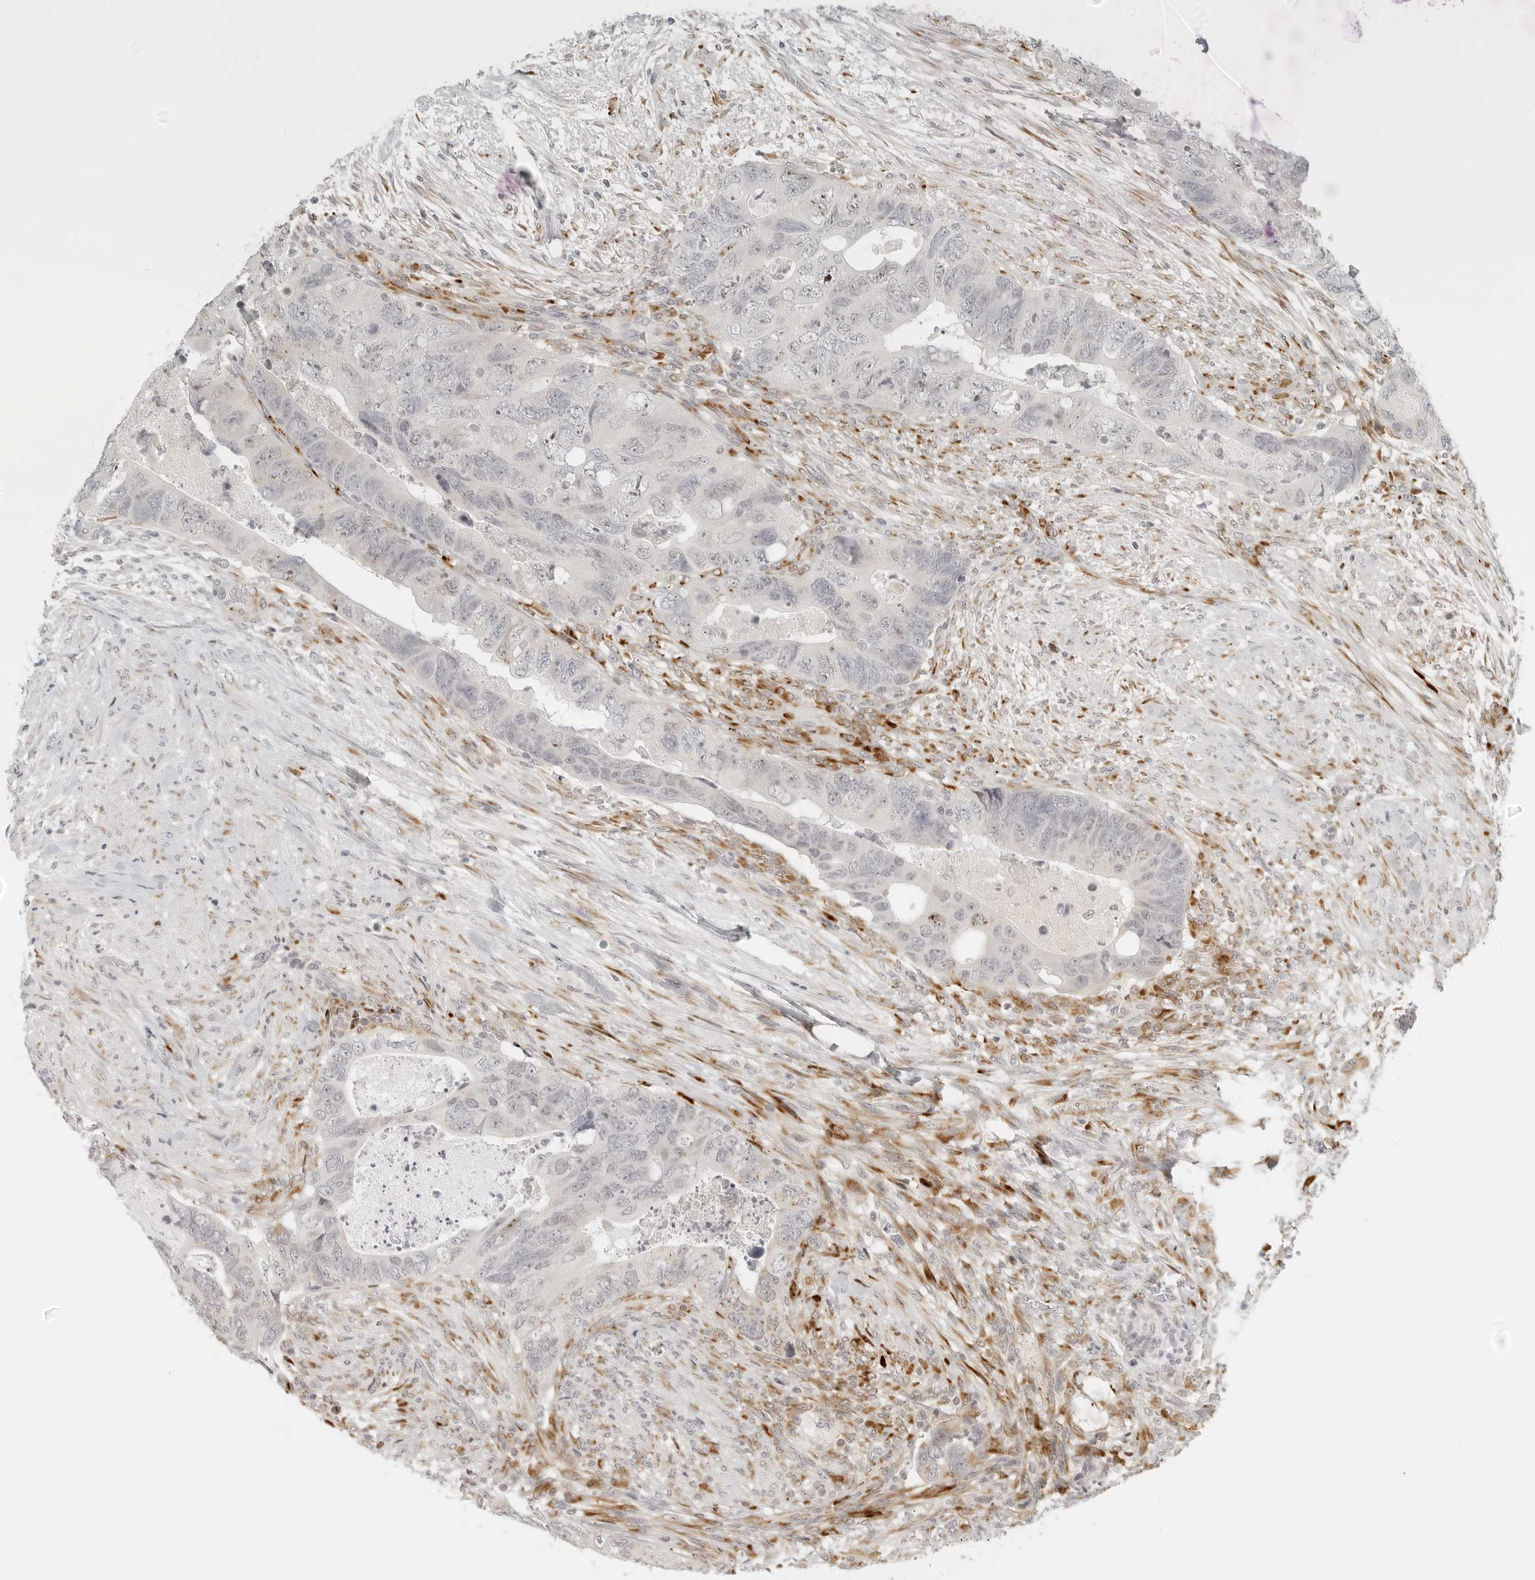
{"staining": {"intensity": "negative", "quantity": "none", "location": "none"}, "tissue": "colorectal cancer", "cell_type": "Tumor cells", "image_type": "cancer", "snomed": [{"axis": "morphology", "description": "Adenocarcinoma, NOS"}, {"axis": "topography", "description": "Rectum"}], "caption": "This is an immunohistochemistry (IHC) histopathology image of colorectal cancer. There is no expression in tumor cells.", "gene": "ZNF678", "patient": {"sex": "male", "age": 63}}